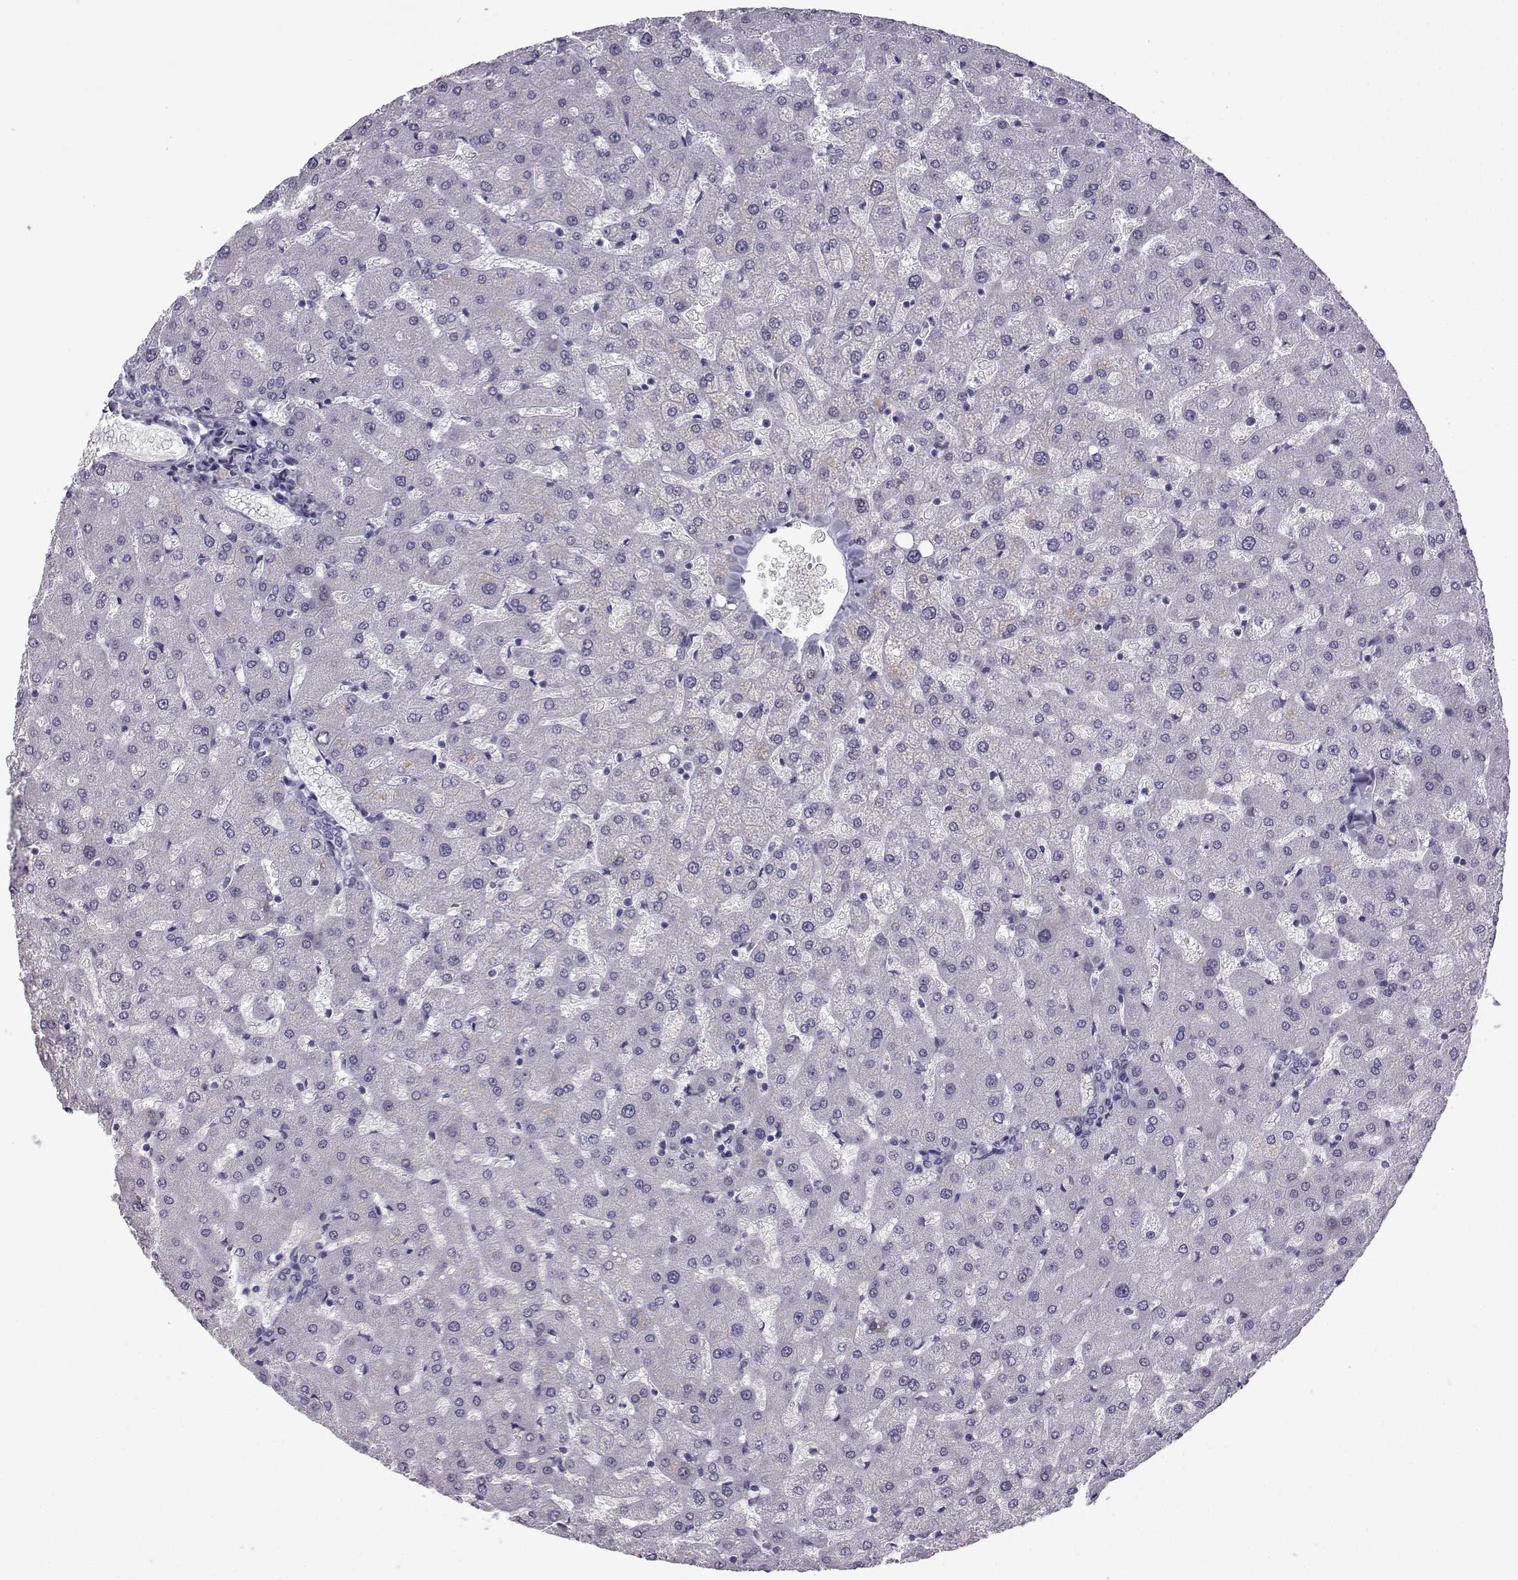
{"staining": {"intensity": "negative", "quantity": "none", "location": "none"}, "tissue": "liver", "cell_type": "Cholangiocytes", "image_type": "normal", "snomed": [{"axis": "morphology", "description": "Normal tissue, NOS"}, {"axis": "topography", "description": "Liver"}], "caption": "High magnification brightfield microscopy of normal liver stained with DAB (brown) and counterstained with hematoxylin (blue): cholangiocytes show no significant staining.", "gene": "CFAP70", "patient": {"sex": "female", "age": 50}}